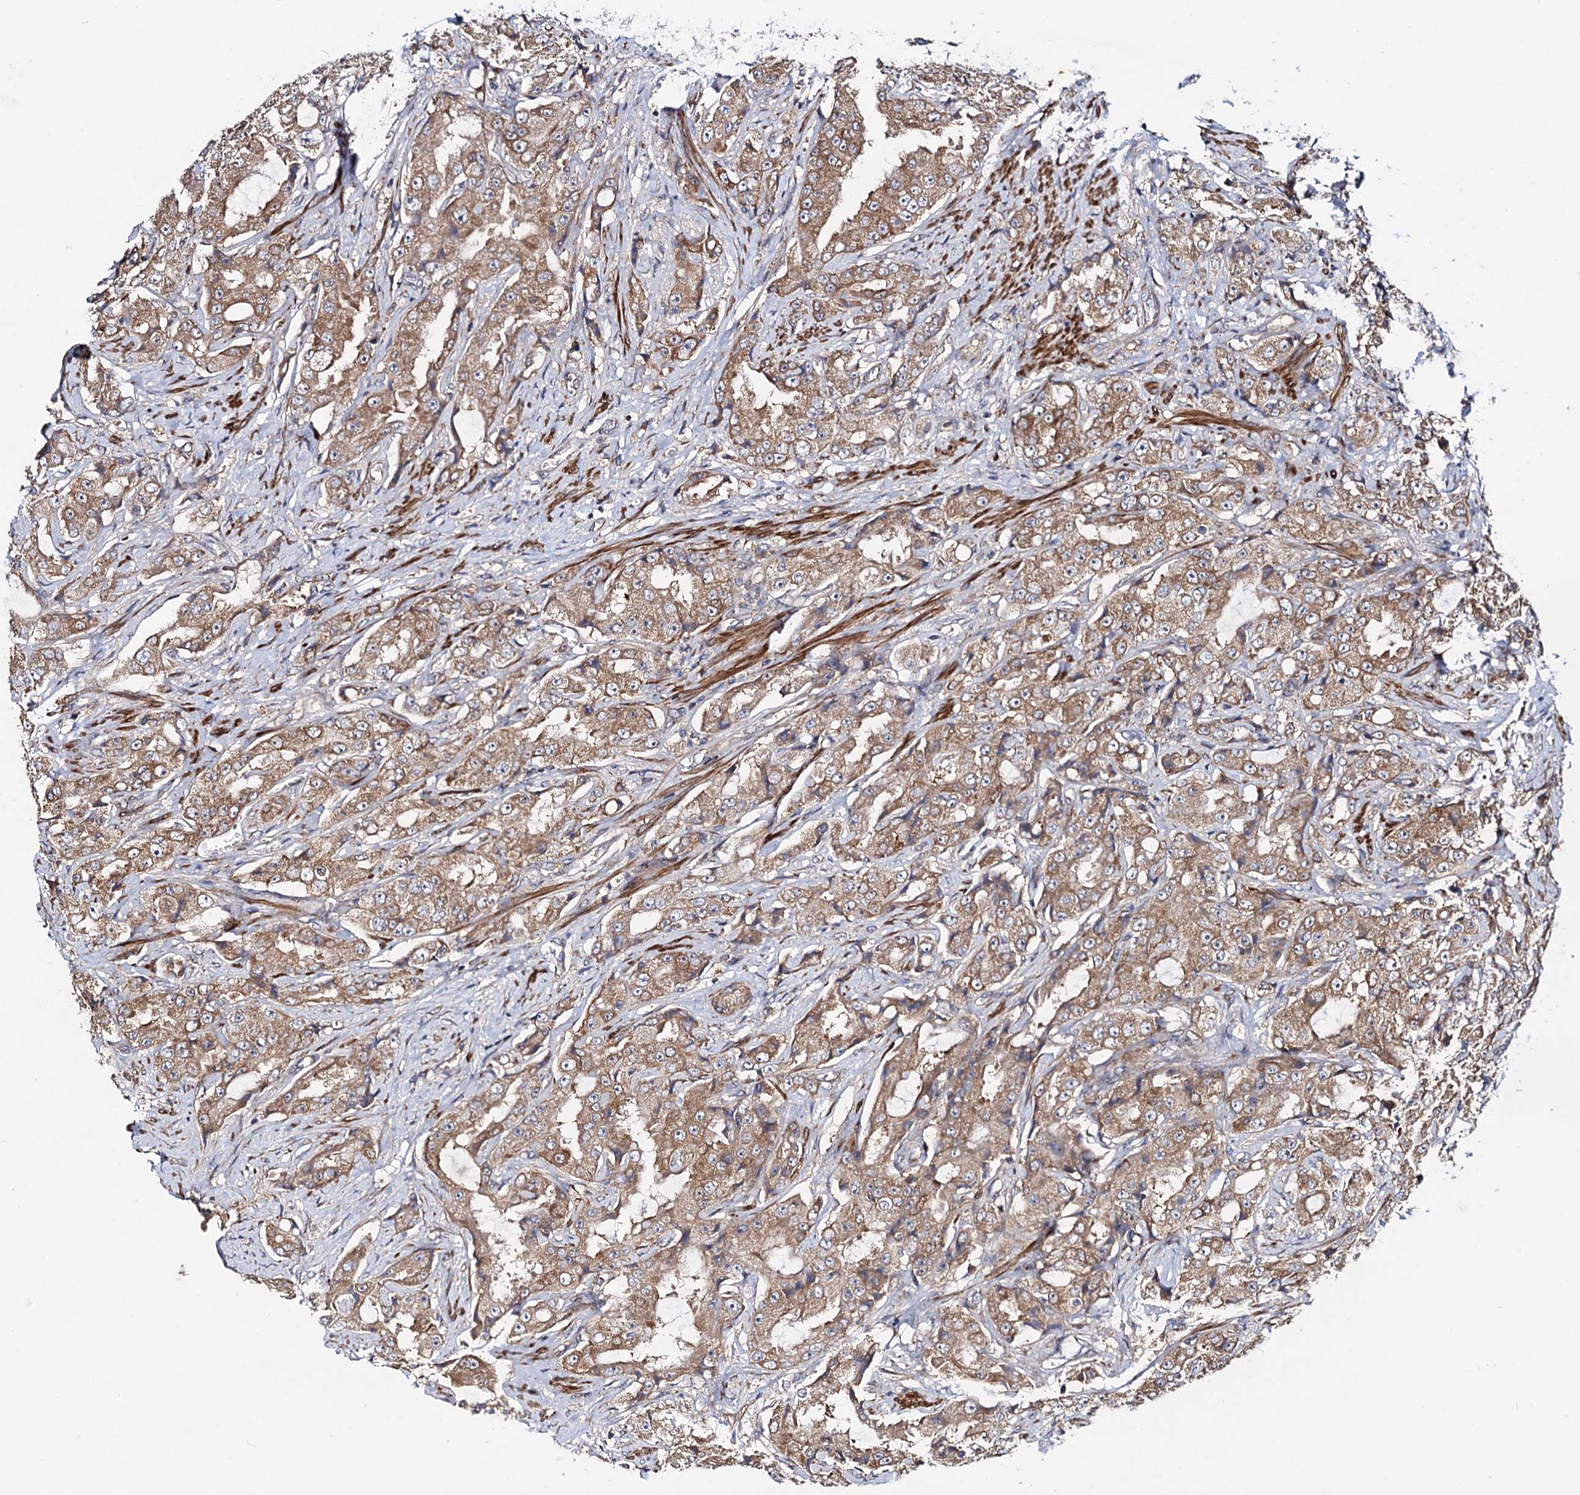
{"staining": {"intensity": "moderate", "quantity": ">75%", "location": "cytoplasmic/membranous"}, "tissue": "prostate cancer", "cell_type": "Tumor cells", "image_type": "cancer", "snomed": [{"axis": "morphology", "description": "Adenocarcinoma, High grade"}, {"axis": "topography", "description": "Prostate"}], "caption": "Prostate cancer (adenocarcinoma (high-grade)) stained with a protein marker exhibits moderate staining in tumor cells.", "gene": "DYDC1", "patient": {"sex": "male", "age": 73}}